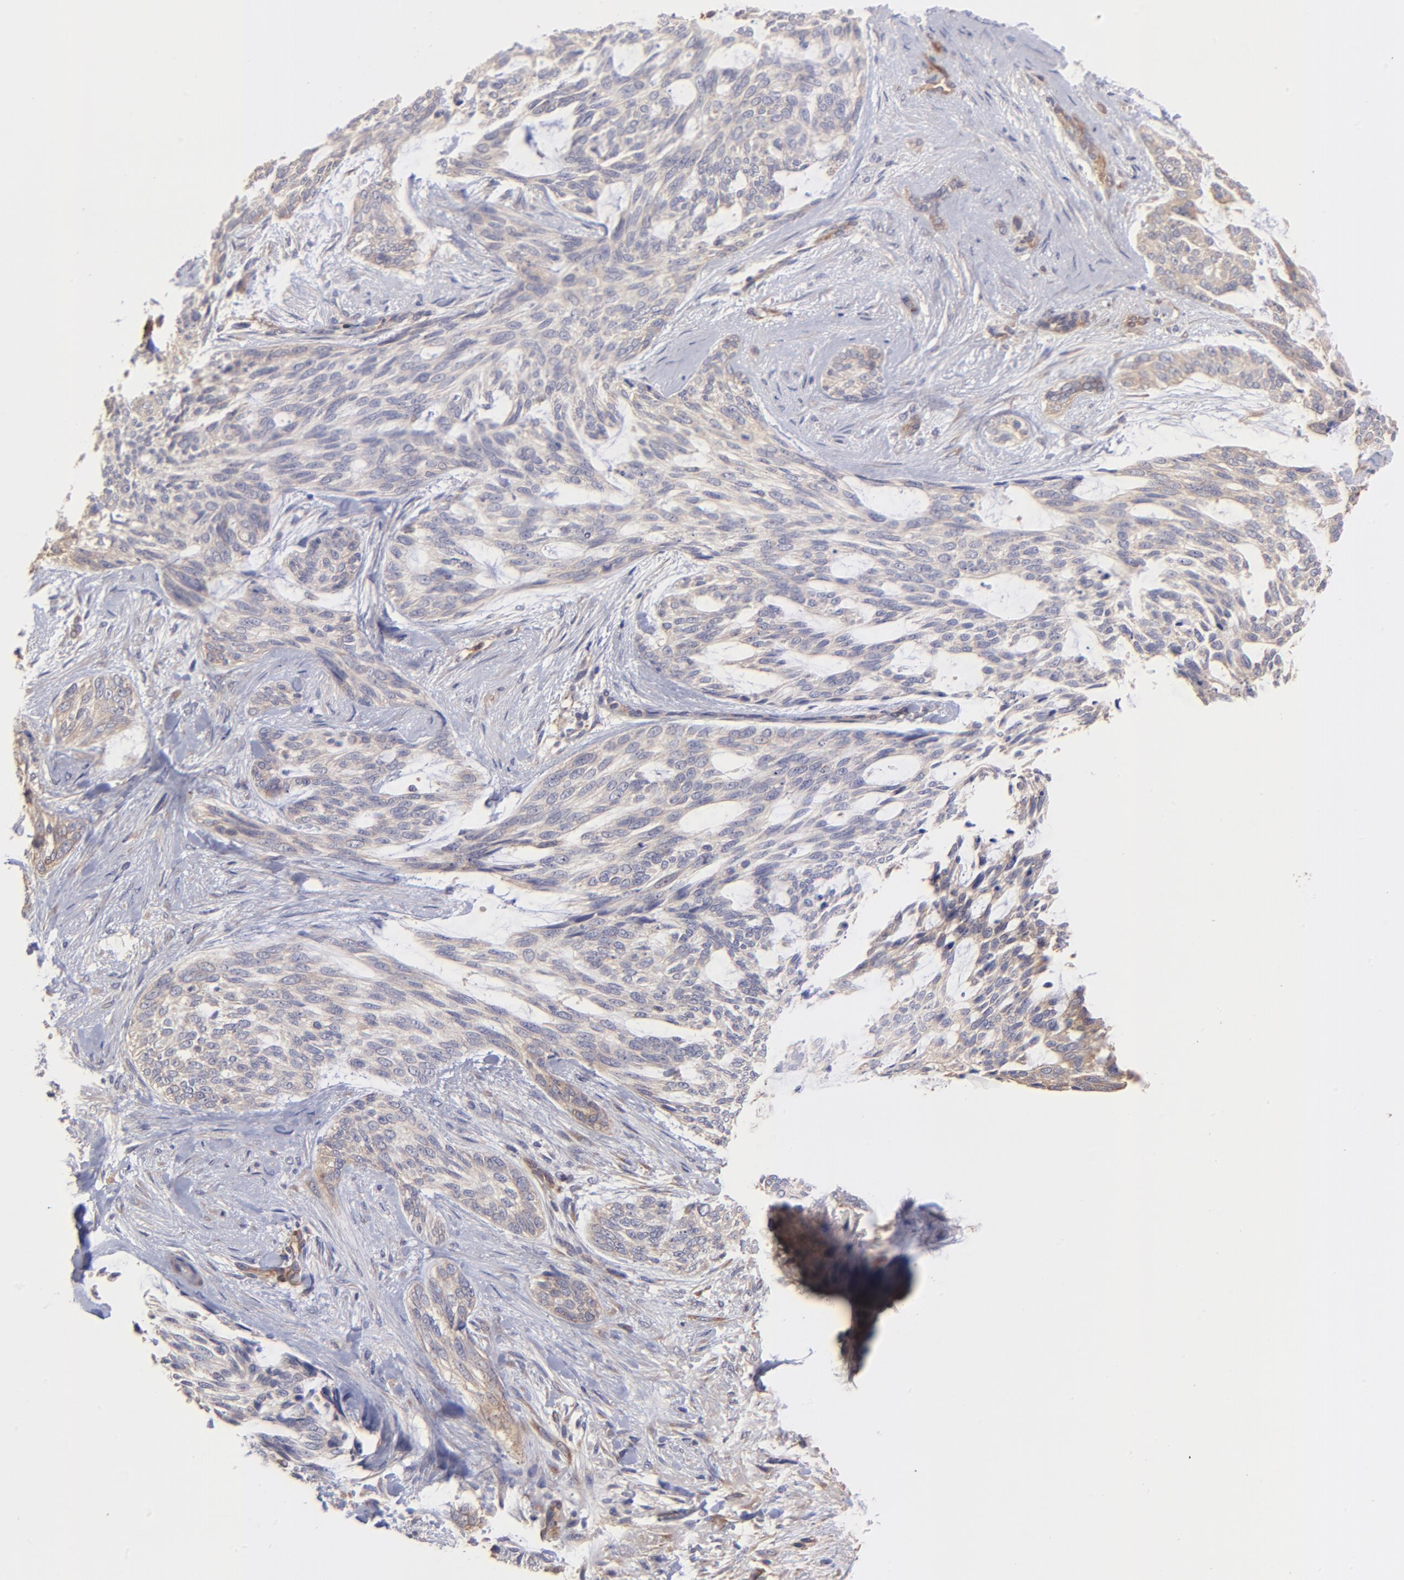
{"staining": {"intensity": "weak", "quantity": "<25%", "location": "cytoplasmic/membranous"}, "tissue": "skin cancer", "cell_type": "Tumor cells", "image_type": "cancer", "snomed": [{"axis": "morphology", "description": "Normal tissue, NOS"}, {"axis": "morphology", "description": "Basal cell carcinoma"}, {"axis": "topography", "description": "Skin"}], "caption": "IHC image of neoplastic tissue: human basal cell carcinoma (skin) stained with DAB (3,3'-diaminobenzidine) displays no significant protein staining in tumor cells.", "gene": "ASB7", "patient": {"sex": "female", "age": 71}}